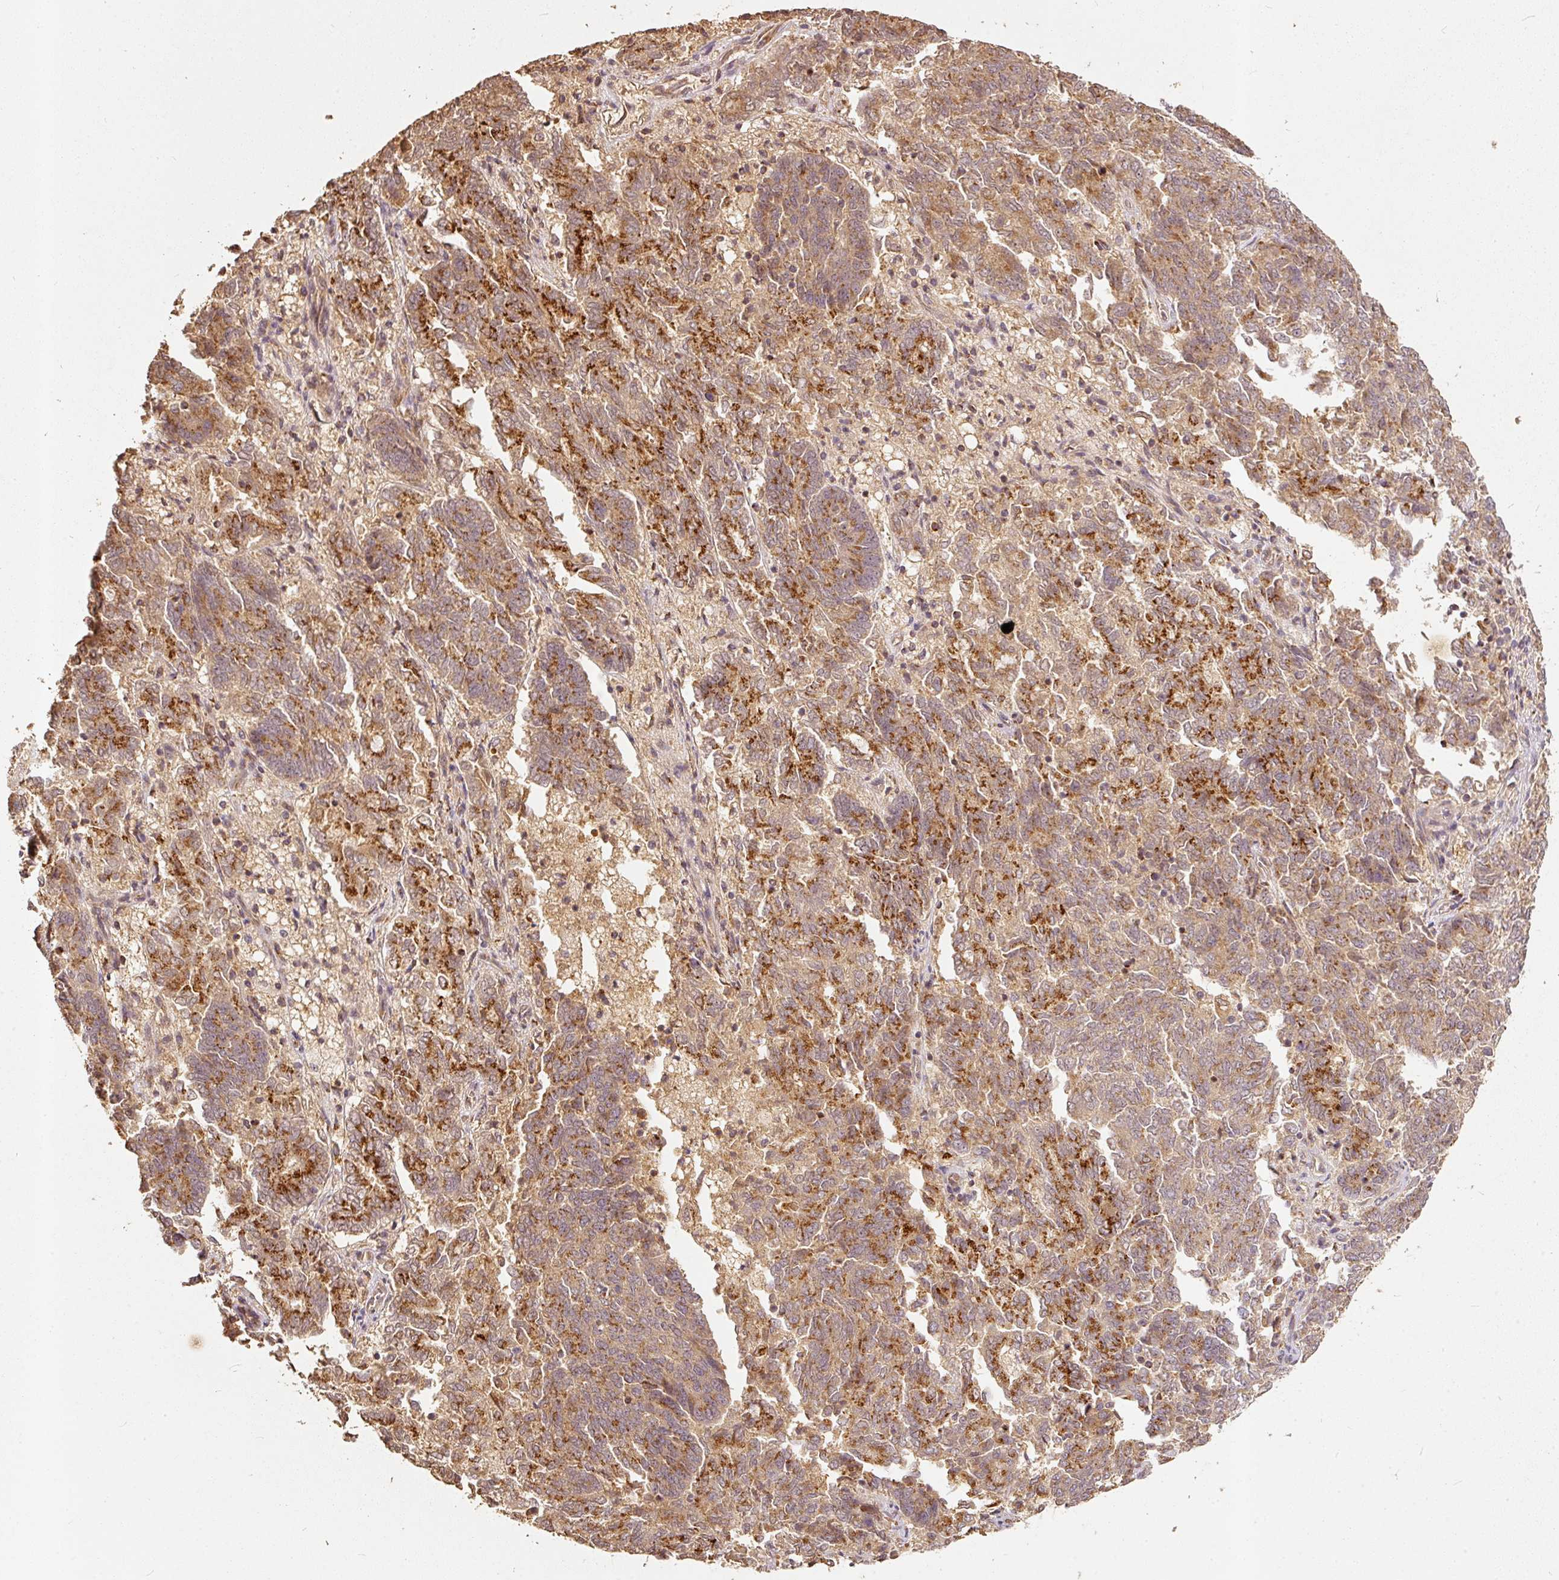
{"staining": {"intensity": "moderate", "quantity": ">75%", "location": "cytoplasmic/membranous"}, "tissue": "endometrial cancer", "cell_type": "Tumor cells", "image_type": "cancer", "snomed": [{"axis": "morphology", "description": "Adenocarcinoma, NOS"}, {"axis": "topography", "description": "Endometrium"}], "caption": "Immunohistochemical staining of endometrial cancer (adenocarcinoma) shows medium levels of moderate cytoplasmic/membranous protein expression in about >75% of tumor cells.", "gene": "FUT8", "patient": {"sex": "female", "age": 80}}